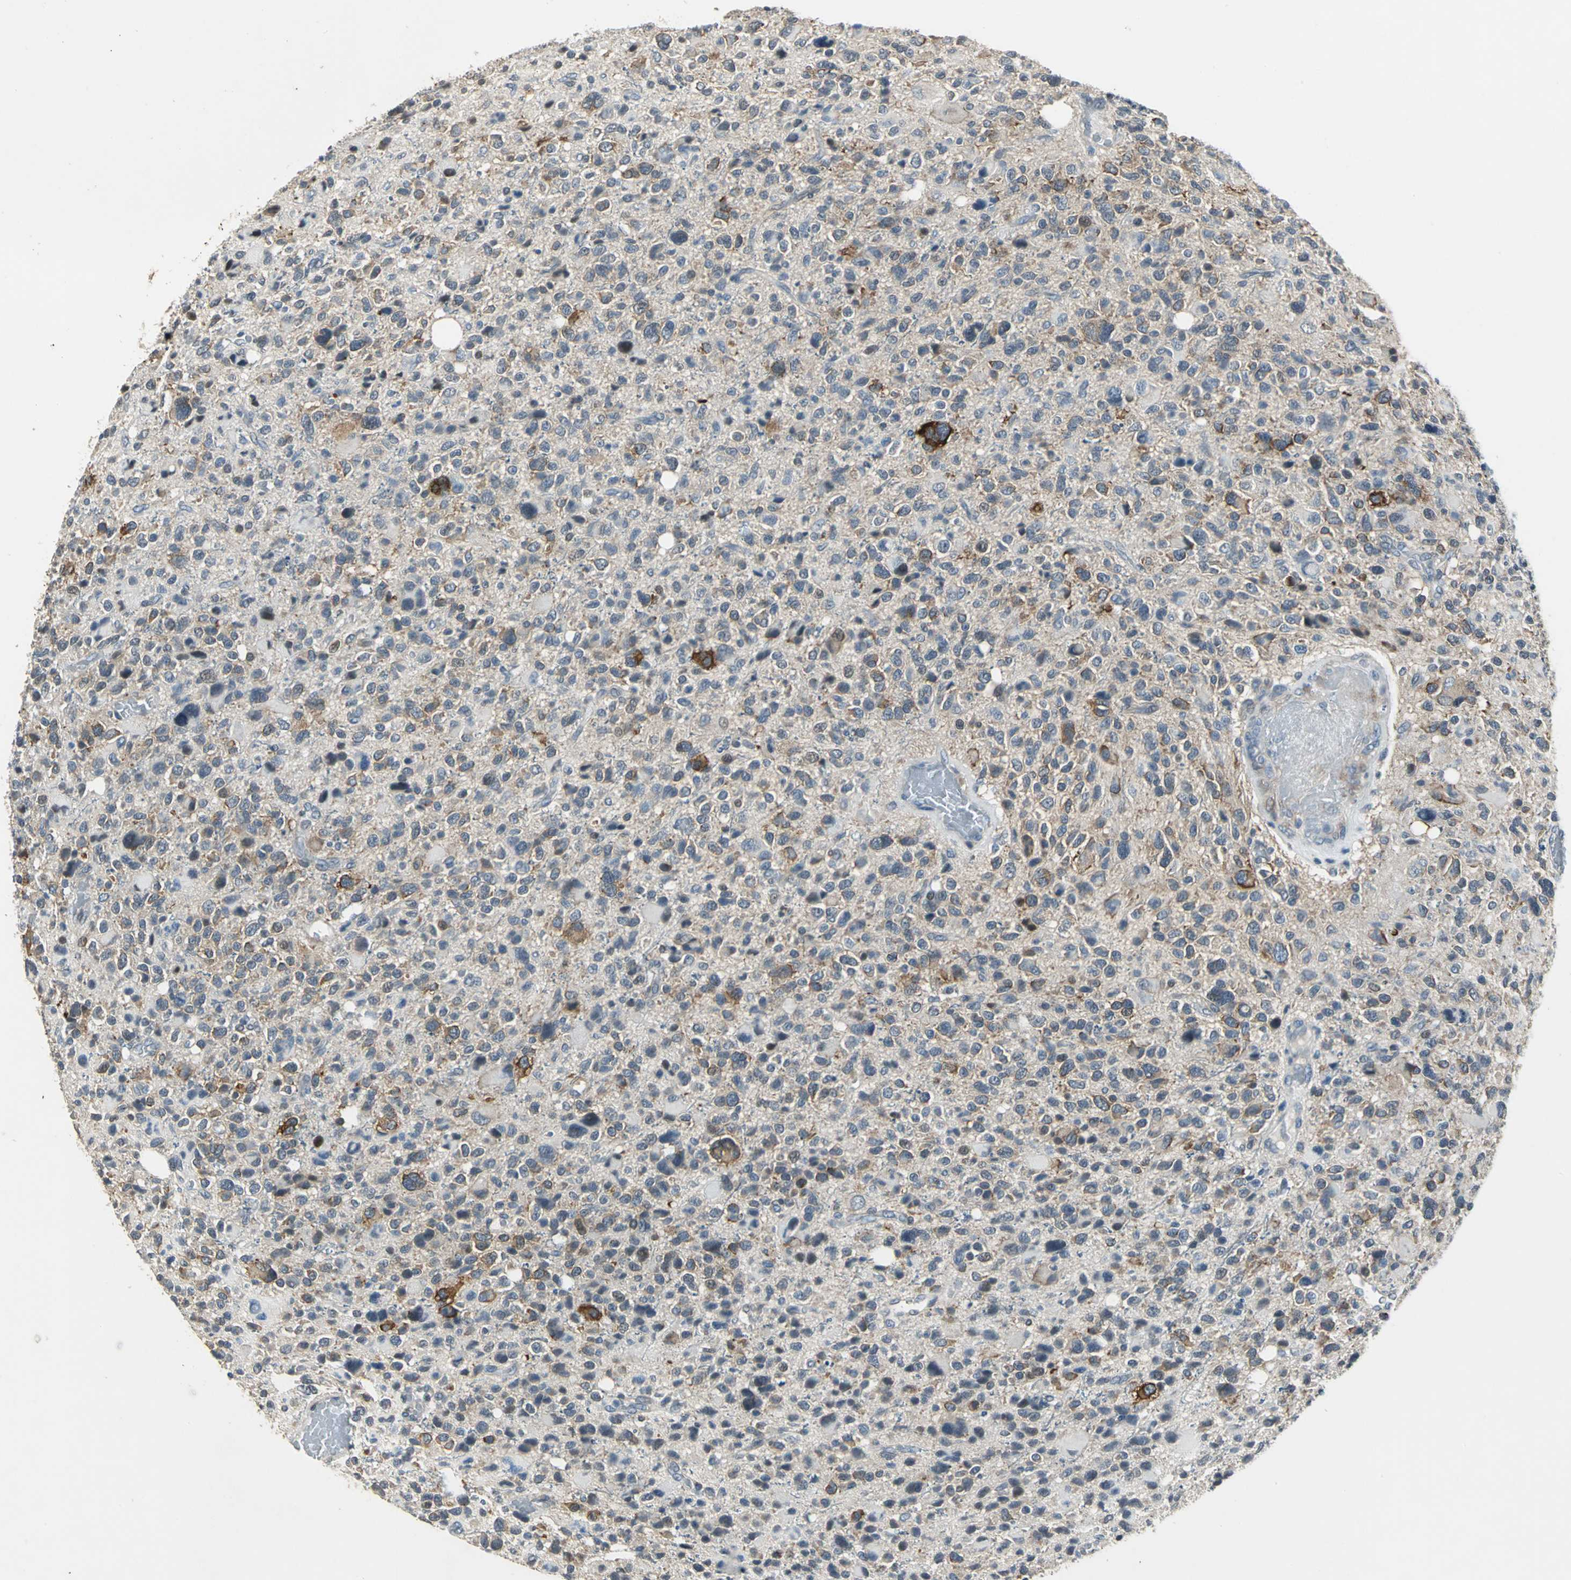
{"staining": {"intensity": "moderate", "quantity": "25%-75%", "location": "cytoplasmic/membranous"}, "tissue": "glioma", "cell_type": "Tumor cells", "image_type": "cancer", "snomed": [{"axis": "morphology", "description": "Glioma, malignant, High grade"}, {"axis": "topography", "description": "Brain"}], "caption": "Glioma tissue exhibits moderate cytoplasmic/membranous staining in approximately 25%-75% of tumor cells, visualized by immunohistochemistry.", "gene": "JADE3", "patient": {"sex": "male", "age": 48}}